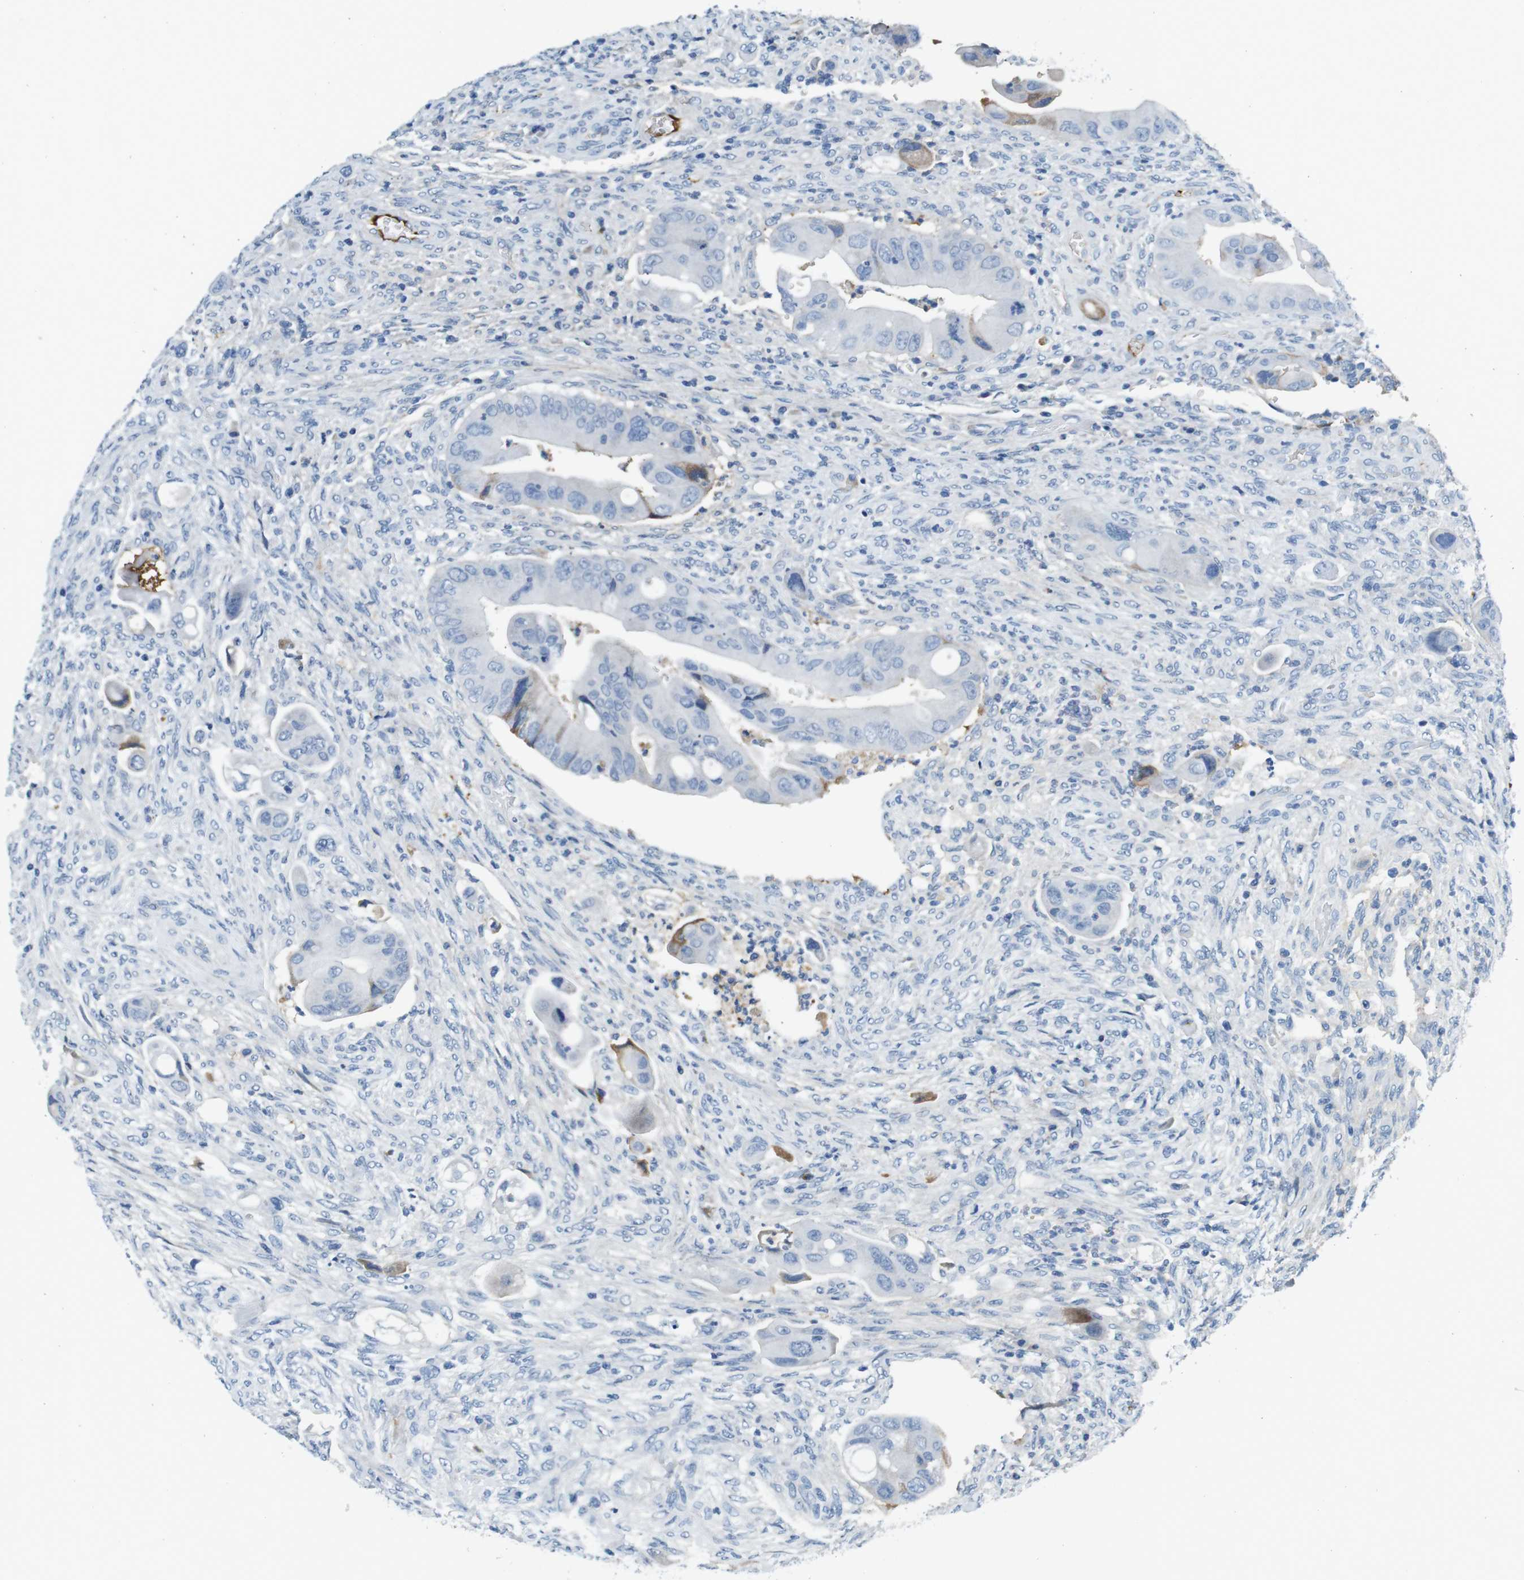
{"staining": {"intensity": "moderate", "quantity": "<25%", "location": "cytoplasmic/membranous"}, "tissue": "colorectal cancer", "cell_type": "Tumor cells", "image_type": "cancer", "snomed": [{"axis": "morphology", "description": "Adenocarcinoma, NOS"}, {"axis": "topography", "description": "Rectum"}], "caption": "A brown stain shows moderate cytoplasmic/membranous positivity of a protein in colorectal cancer tumor cells. The staining is performed using DAB brown chromogen to label protein expression. The nuclei are counter-stained blue using hematoxylin.", "gene": "IGHD", "patient": {"sex": "female", "age": 57}}